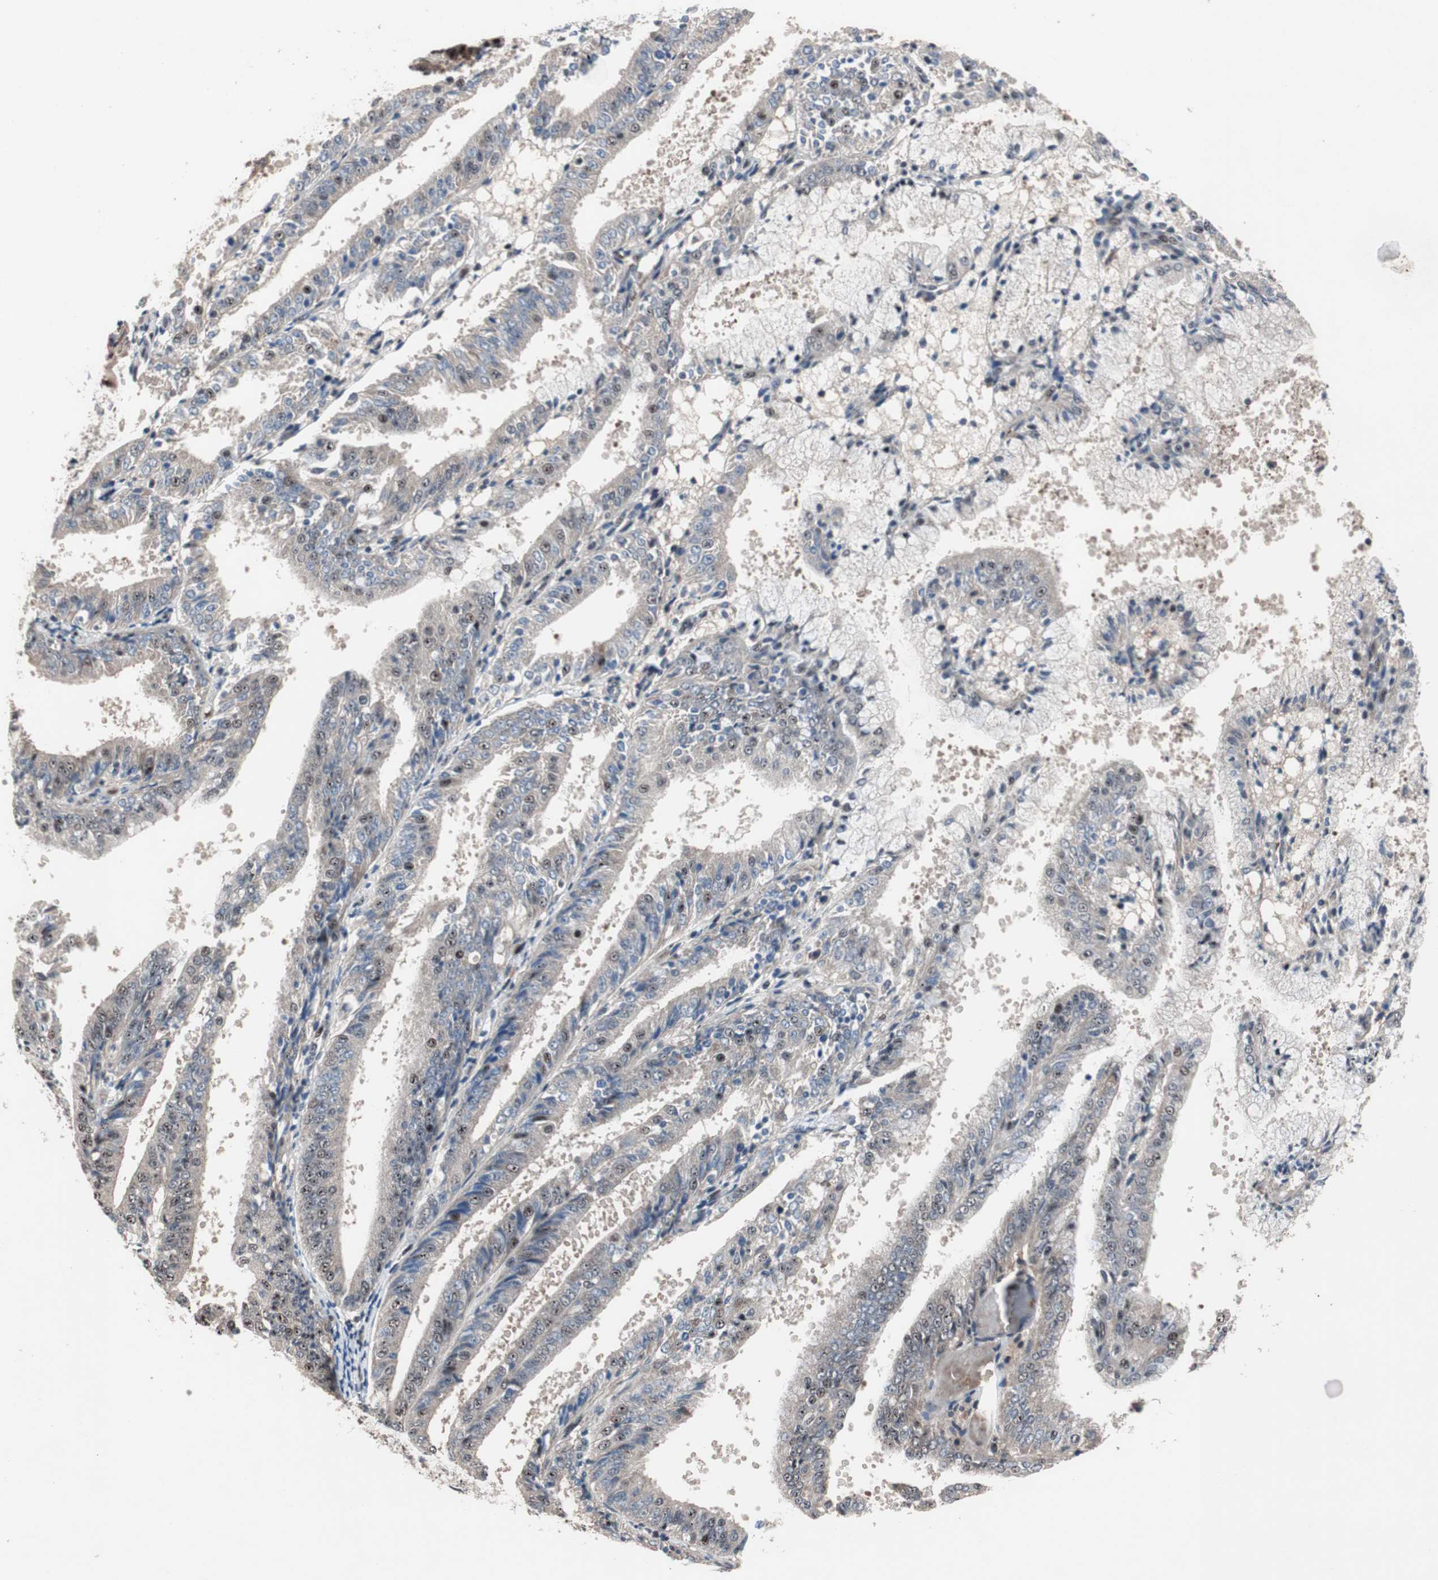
{"staining": {"intensity": "weak", "quantity": "<25%", "location": "nuclear"}, "tissue": "endometrial cancer", "cell_type": "Tumor cells", "image_type": "cancer", "snomed": [{"axis": "morphology", "description": "Adenocarcinoma, NOS"}, {"axis": "topography", "description": "Endometrium"}], "caption": "Immunohistochemical staining of human endometrial adenocarcinoma displays no significant expression in tumor cells.", "gene": "SOX7", "patient": {"sex": "female", "age": 63}}